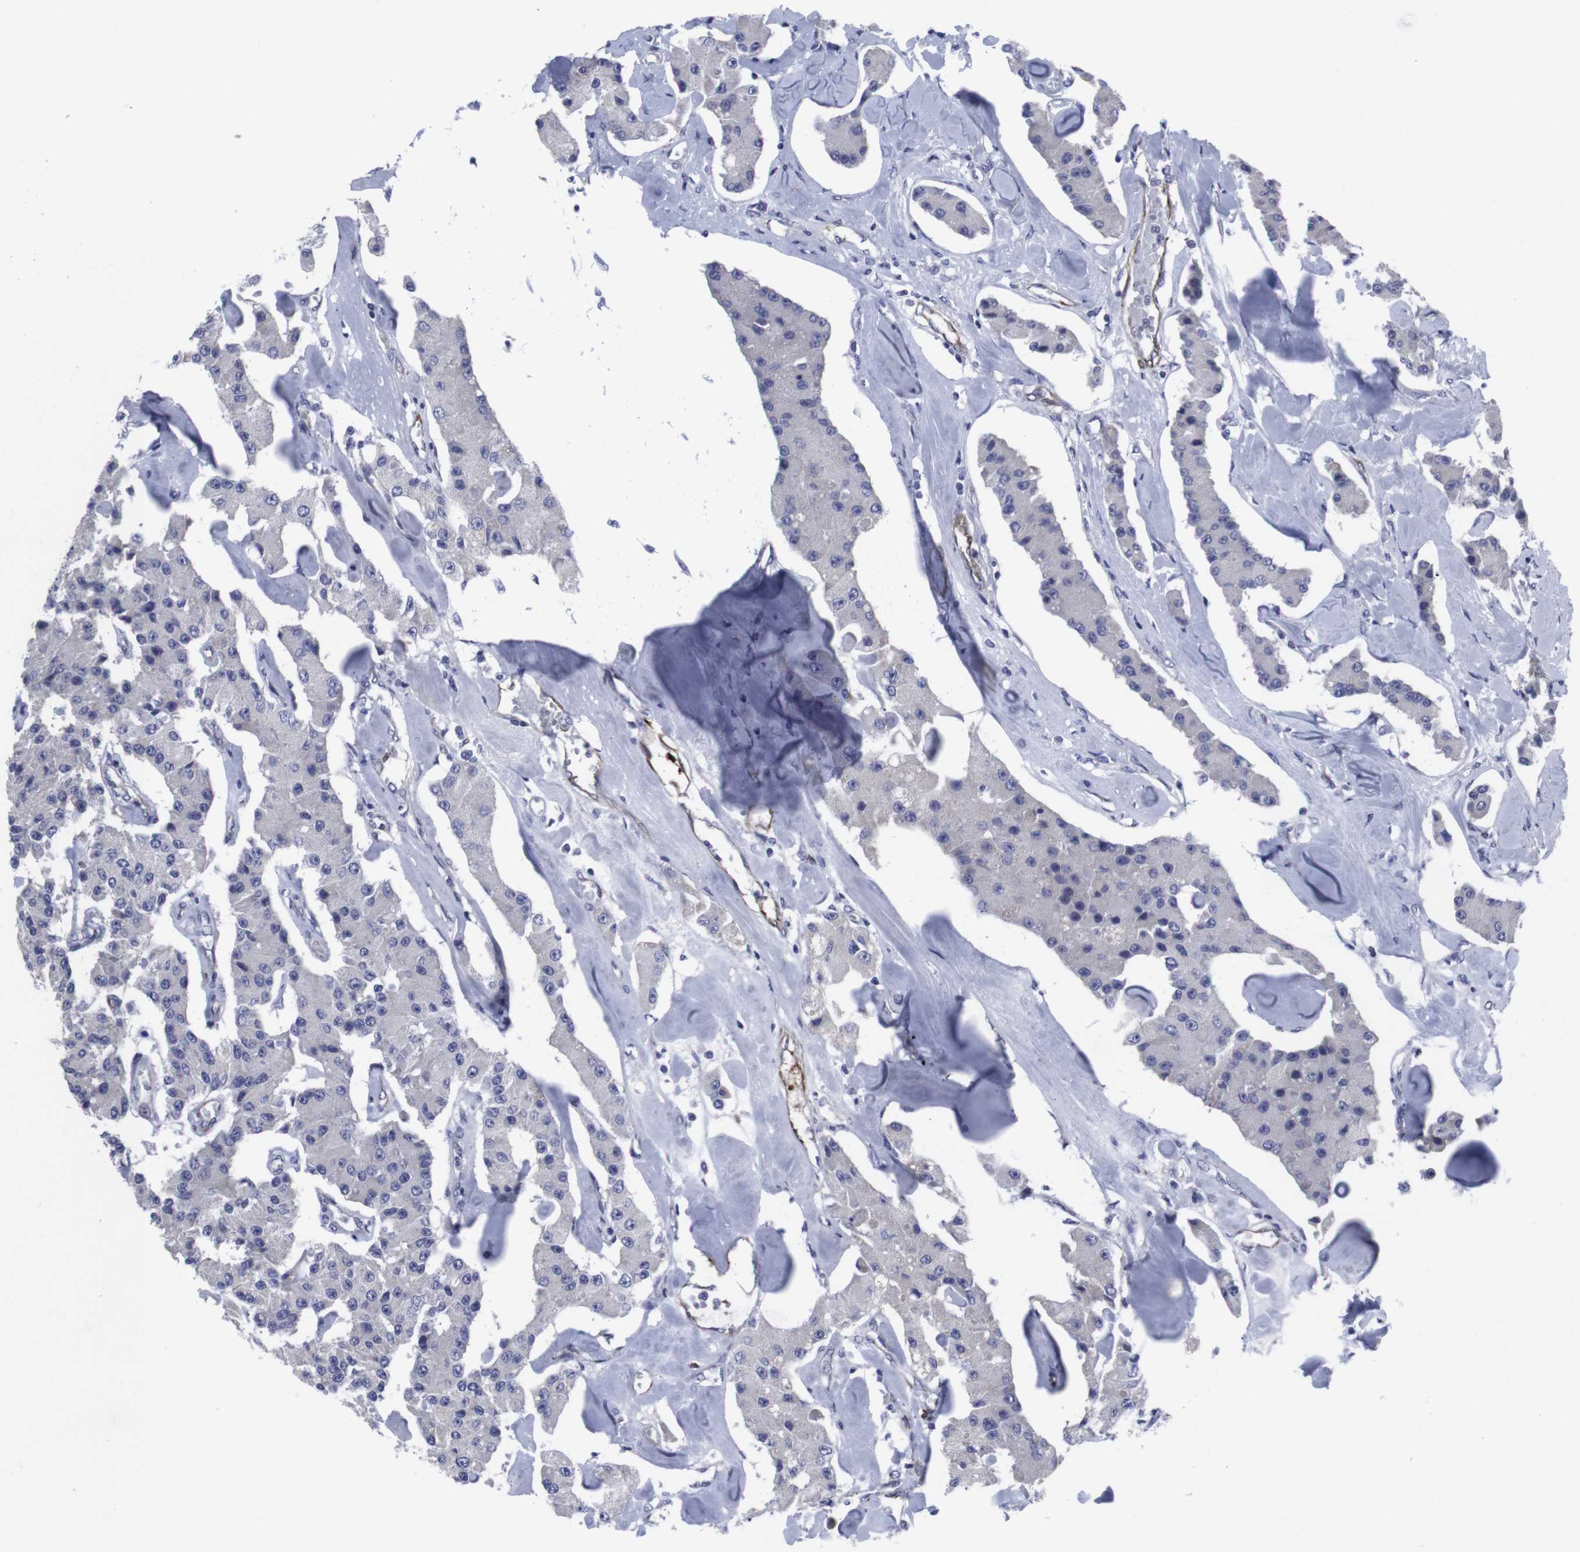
{"staining": {"intensity": "negative", "quantity": "none", "location": "none"}, "tissue": "carcinoid", "cell_type": "Tumor cells", "image_type": "cancer", "snomed": [{"axis": "morphology", "description": "Carcinoid, malignant, NOS"}, {"axis": "topography", "description": "Pancreas"}], "caption": "High magnification brightfield microscopy of malignant carcinoid stained with DAB (3,3'-diaminobenzidine) (brown) and counterstained with hematoxylin (blue): tumor cells show no significant positivity.", "gene": "SNCG", "patient": {"sex": "male", "age": 41}}